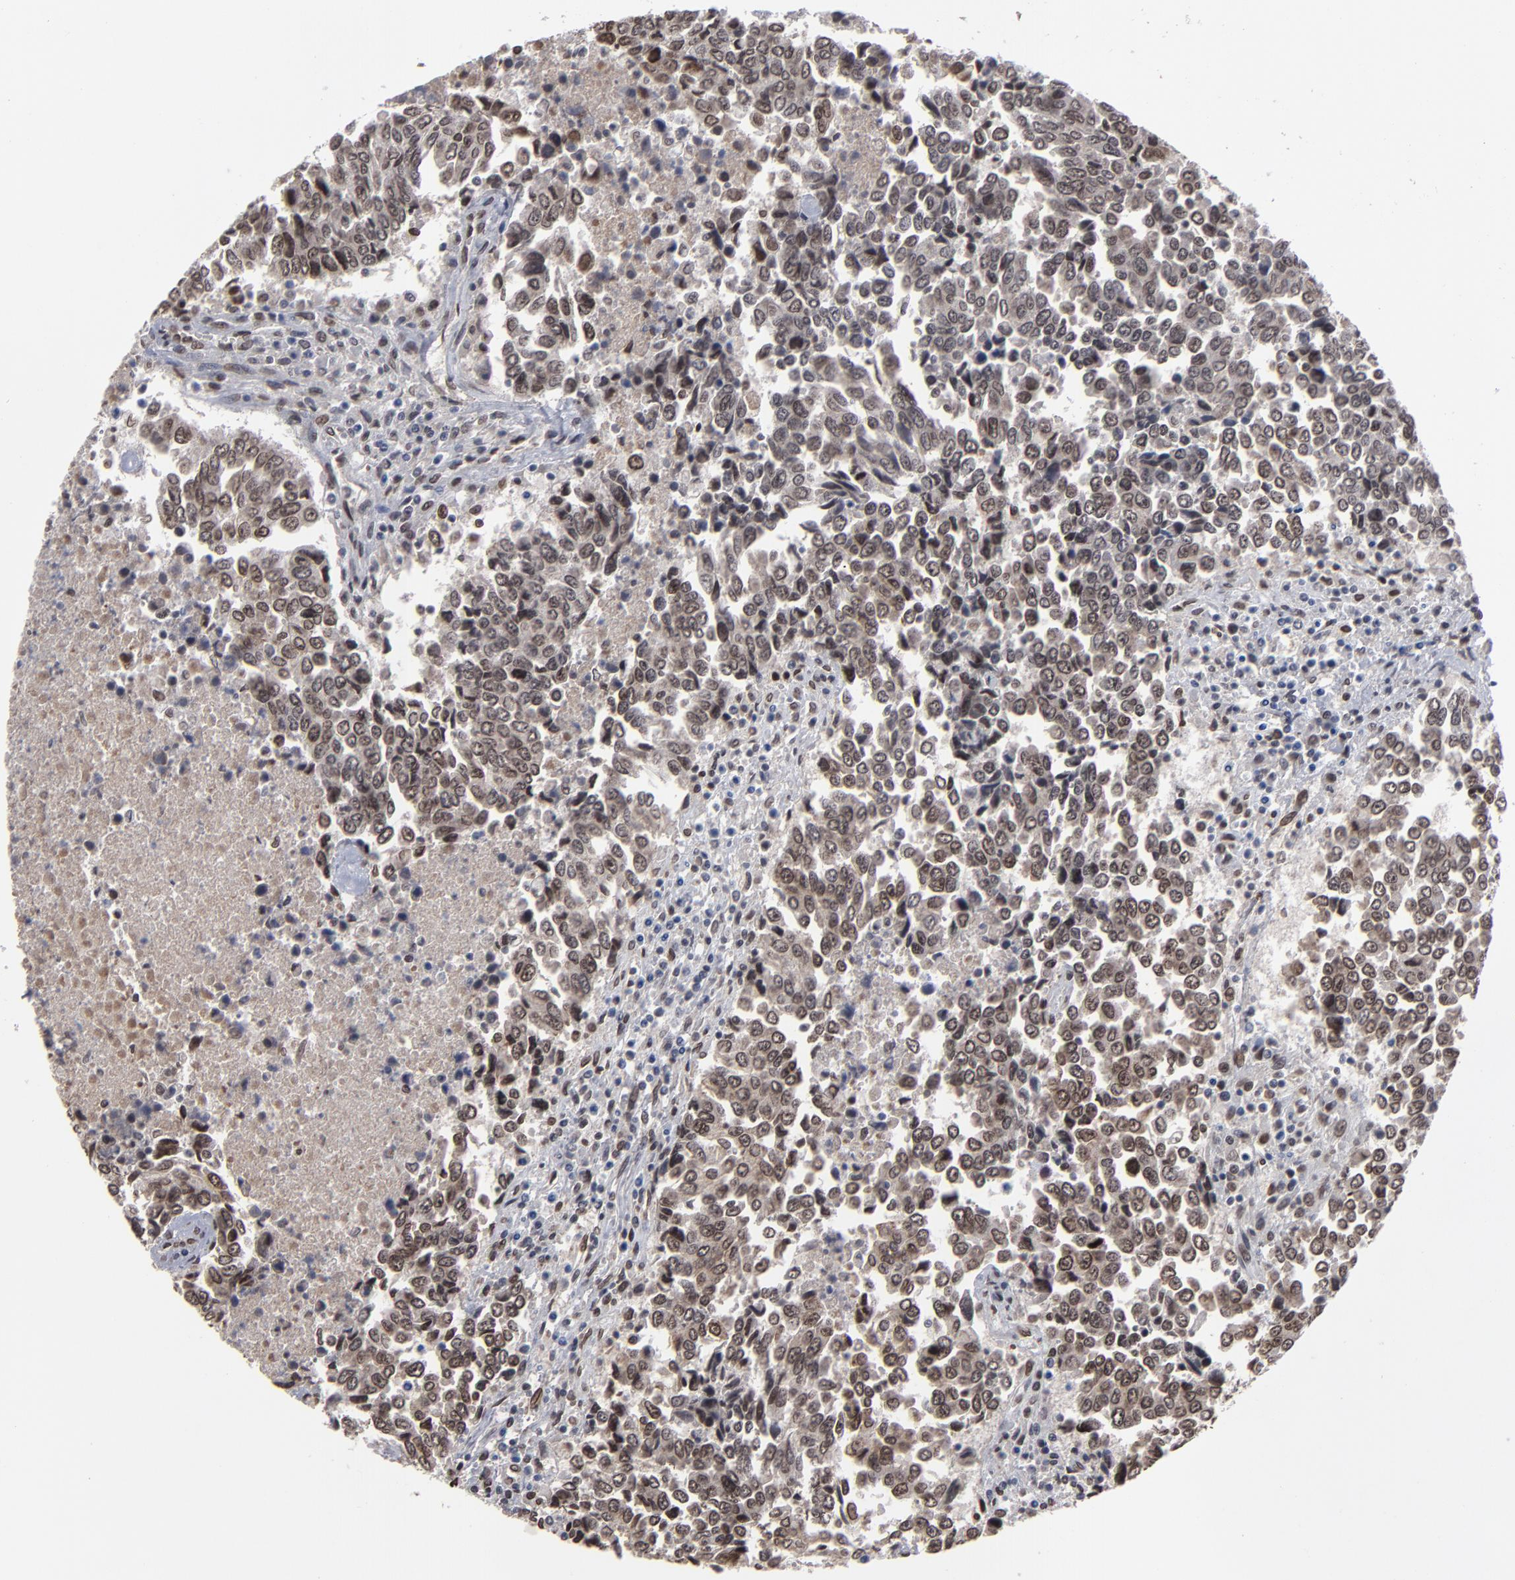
{"staining": {"intensity": "weak", "quantity": ">75%", "location": "cytoplasmic/membranous,nuclear"}, "tissue": "urothelial cancer", "cell_type": "Tumor cells", "image_type": "cancer", "snomed": [{"axis": "morphology", "description": "Urothelial carcinoma, High grade"}, {"axis": "topography", "description": "Urinary bladder"}], "caption": "An image of high-grade urothelial carcinoma stained for a protein displays weak cytoplasmic/membranous and nuclear brown staining in tumor cells. The protein of interest is shown in brown color, while the nuclei are stained blue.", "gene": "BAZ1A", "patient": {"sex": "male", "age": 86}}